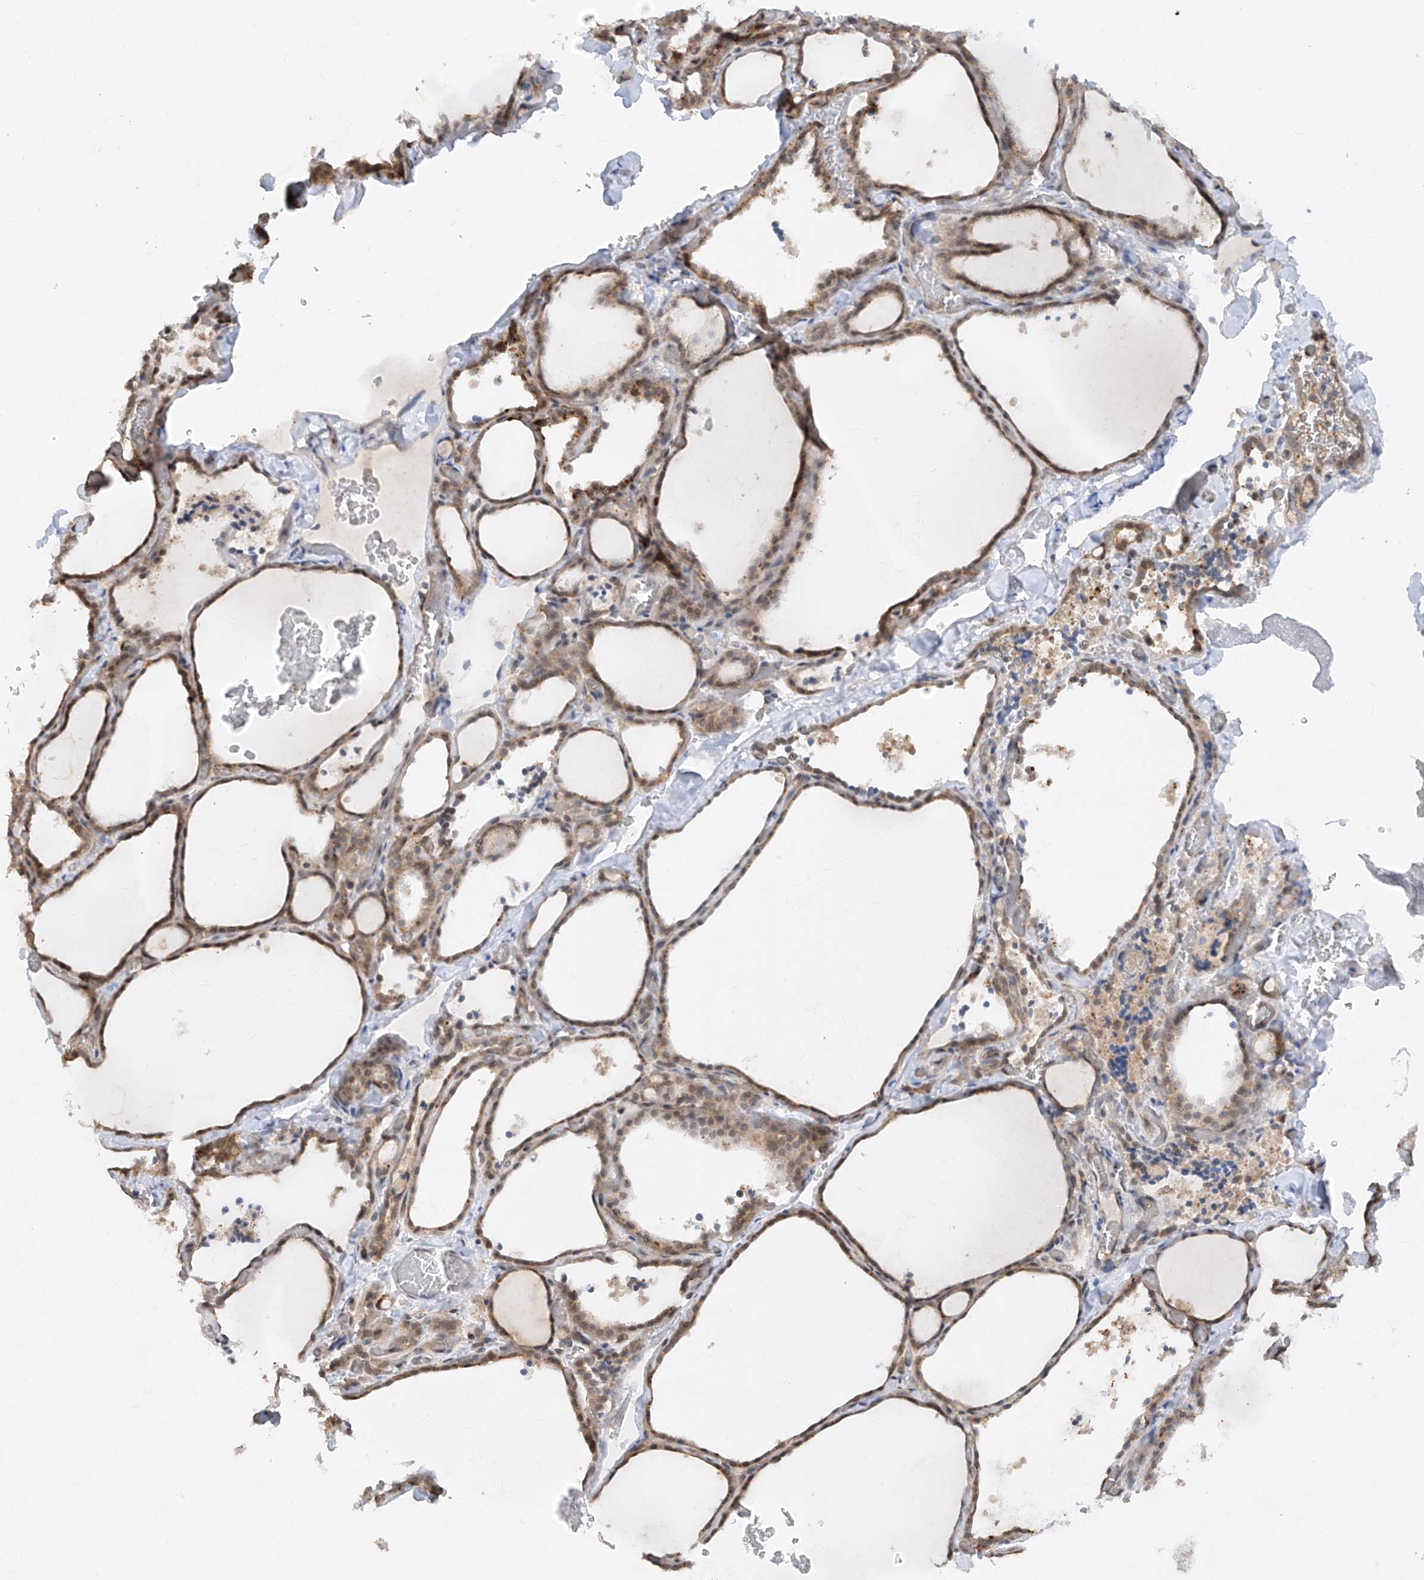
{"staining": {"intensity": "moderate", "quantity": ">75%", "location": "cytoplasmic/membranous"}, "tissue": "thyroid gland", "cell_type": "Glandular cells", "image_type": "normal", "snomed": [{"axis": "morphology", "description": "Normal tissue, NOS"}, {"axis": "topography", "description": "Thyroid gland"}], "caption": "A photomicrograph of thyroid gland stained for a protein demonstrates moderate cytoplasmic/membranous brown staining in glandular cells. Using DAB (brown) and hematoxylin (blue) stains, captured at high magnification using brightfield microscopy.", "gene": "ZNF358", "patient": {"sex": "female", "age": 22}}